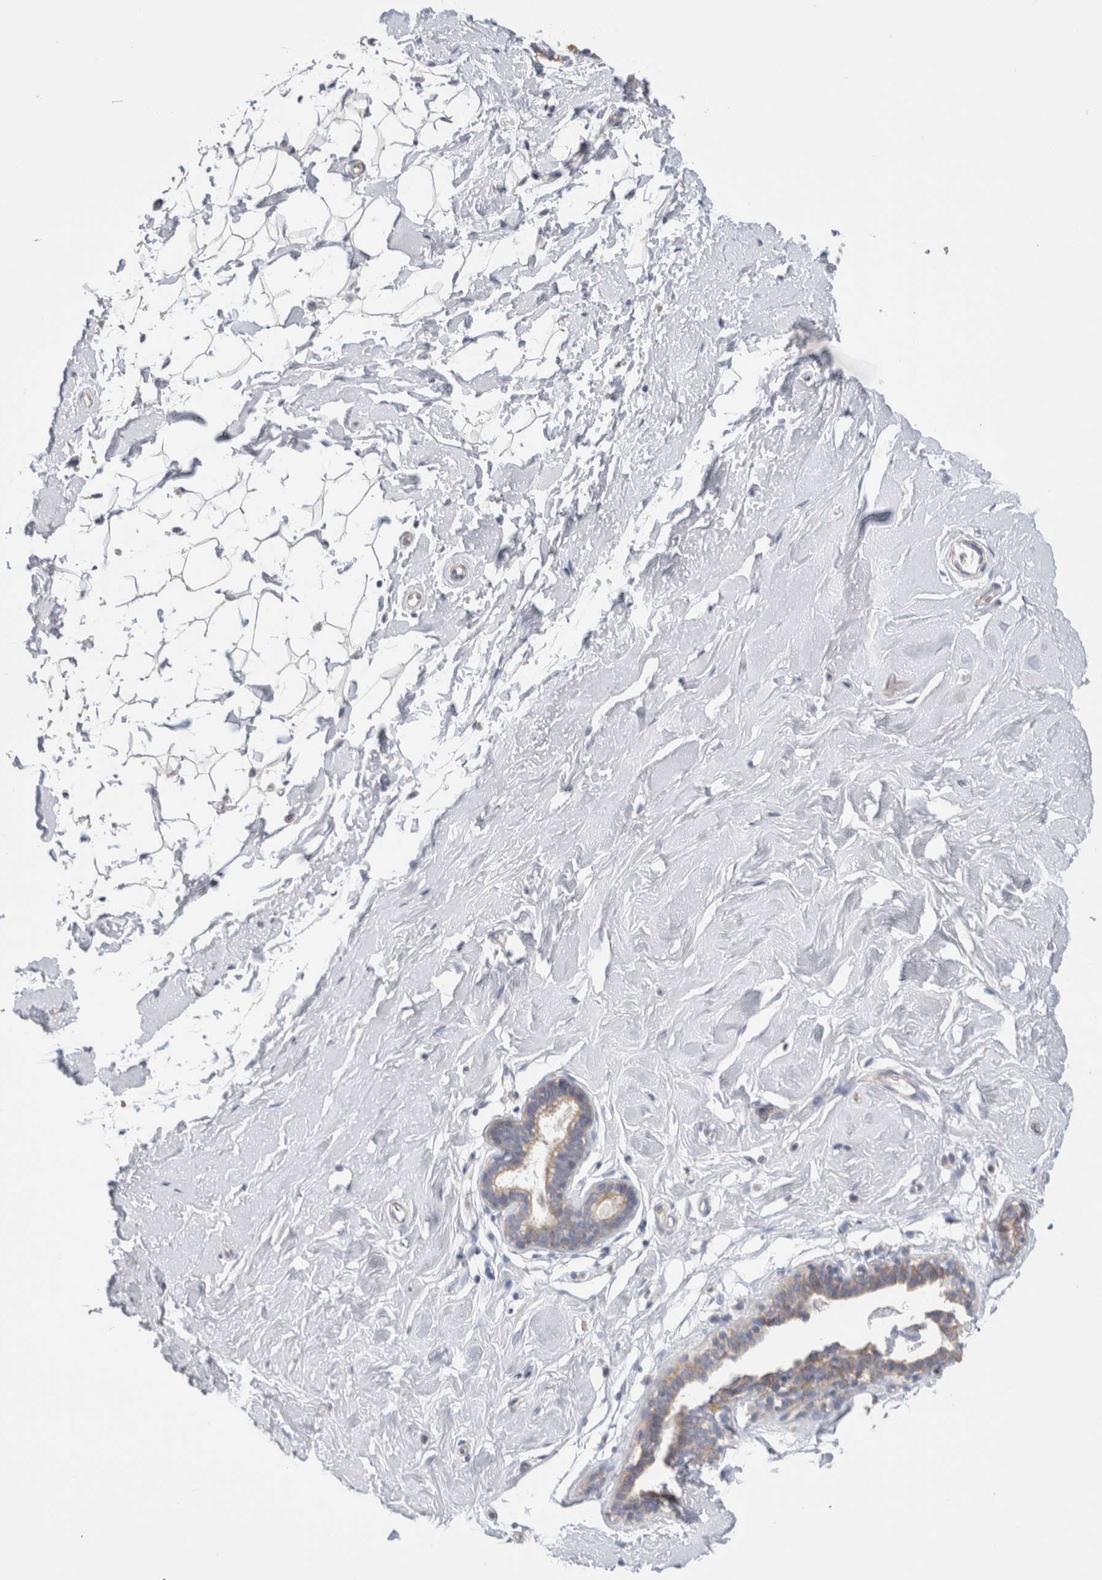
{"staining": {"intensity": "negative", "quantity": "none", "location": "none"}, "tissue": "breast", "cell_type": "Adipocytes", "image_type": "normal", "snomed": [{"axis": "morphology", "description": "Normal tissue, NOS"}, {"axis": "topography", "description": "Breast"}], "caption": "Immunohistochemistry (IHC) photomicrograph of benign breast: human breast stained with DAB exhibits no significant protein positivity in adipocytes.", "gene": "DMD", "patient": {"sex": "female", "age": 23}}